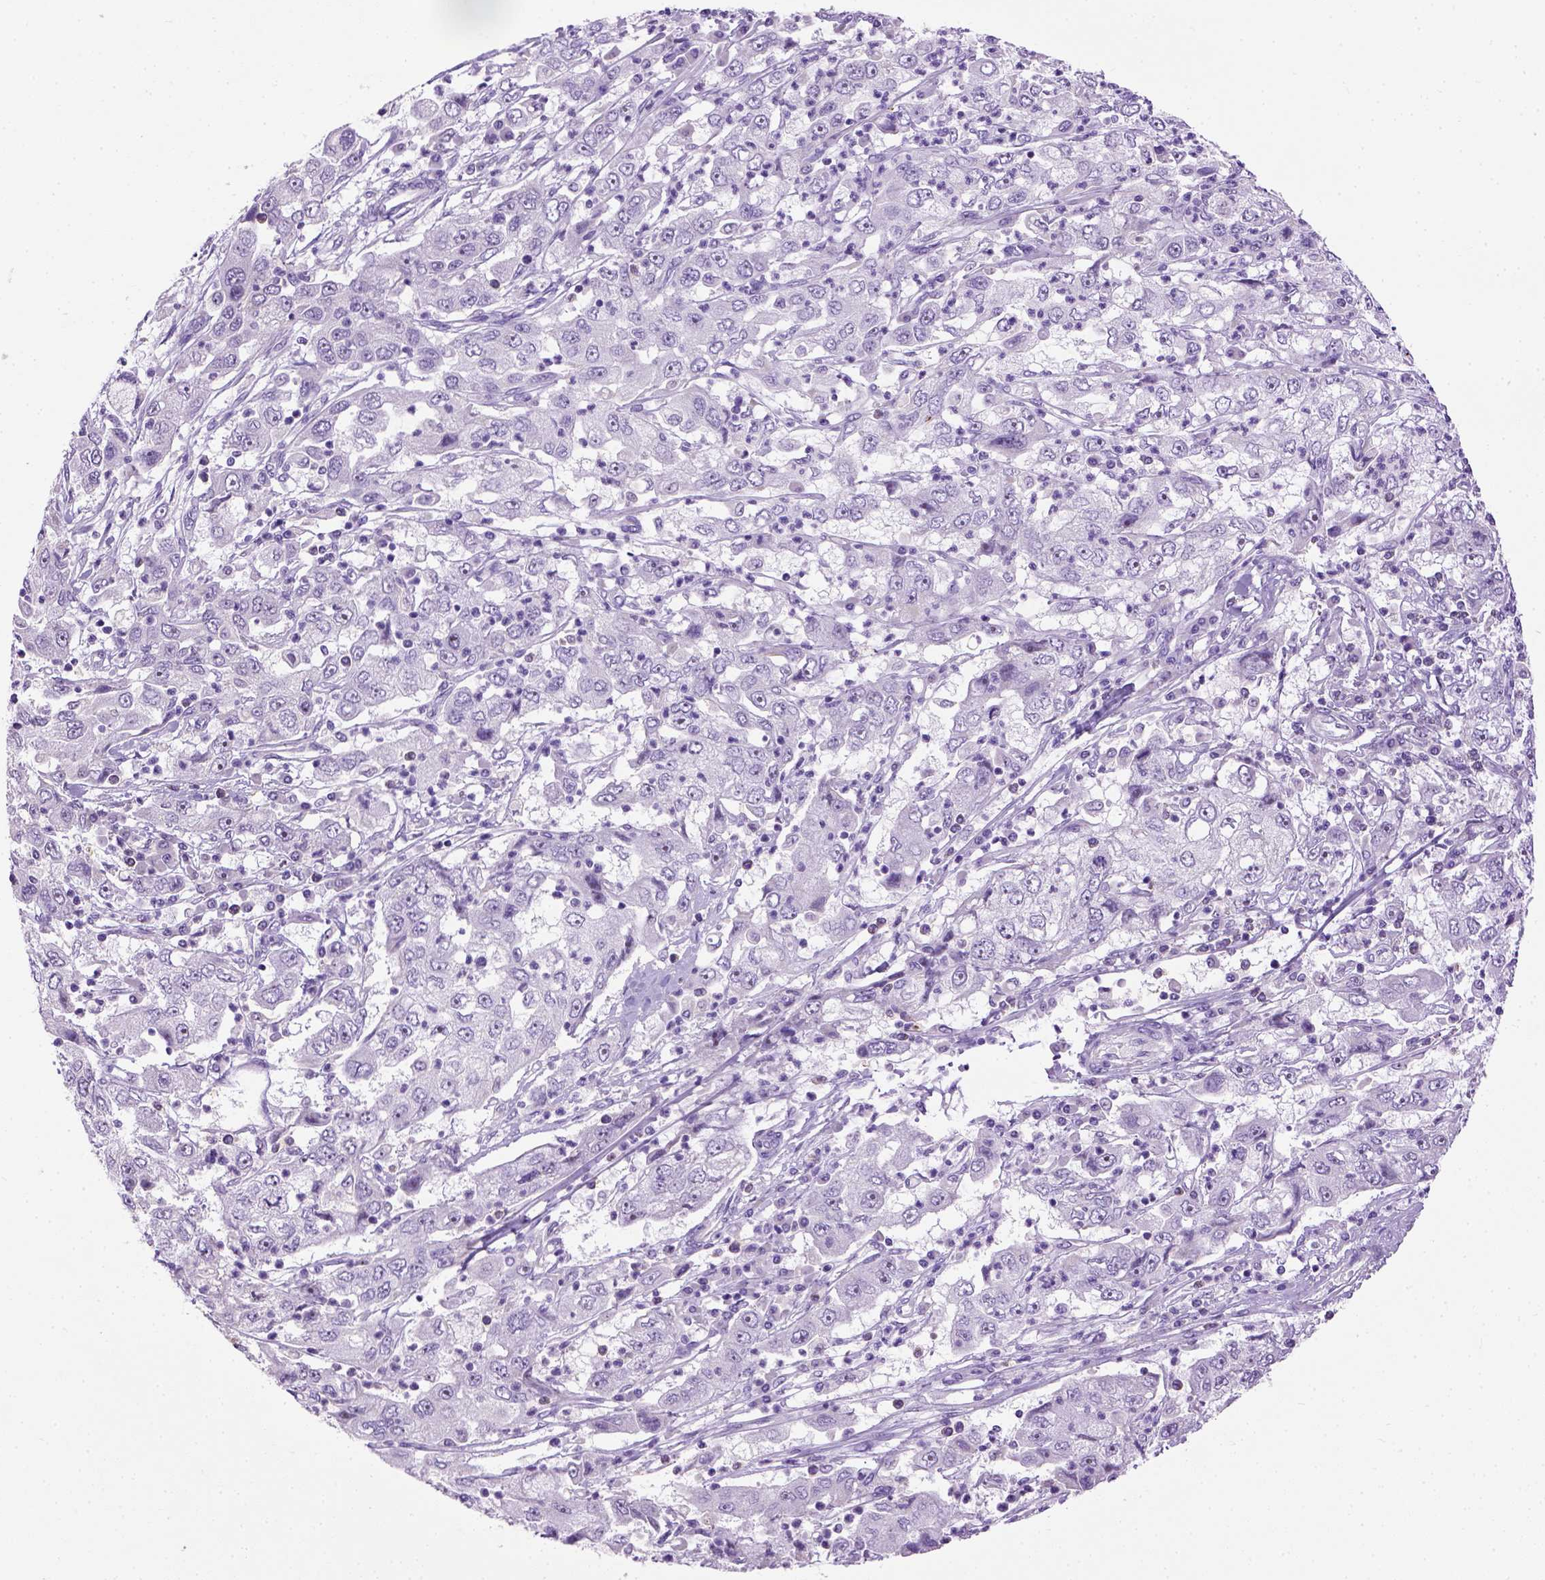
{"staining": {"intensity": "negative", "quantity": "none", "location": "none"}, "tissue": "cervical cancer", "cell_type": "Tumor cells", "image_type": "cancer", "snomed": [{"axis": "morphology", "description": "Squamous cell carcinoma, NOS"}, {"axis": "topography", "description": "Cervix"}], "caption": "Immunohistochemistry (IHC) micrograph of human squamous cell carcinoma (cervical) stained for a protein (brown), which displays no positivity in tumor cells.", "gene": "UTP4", "patient": {"sex": "female", "age": 36}}